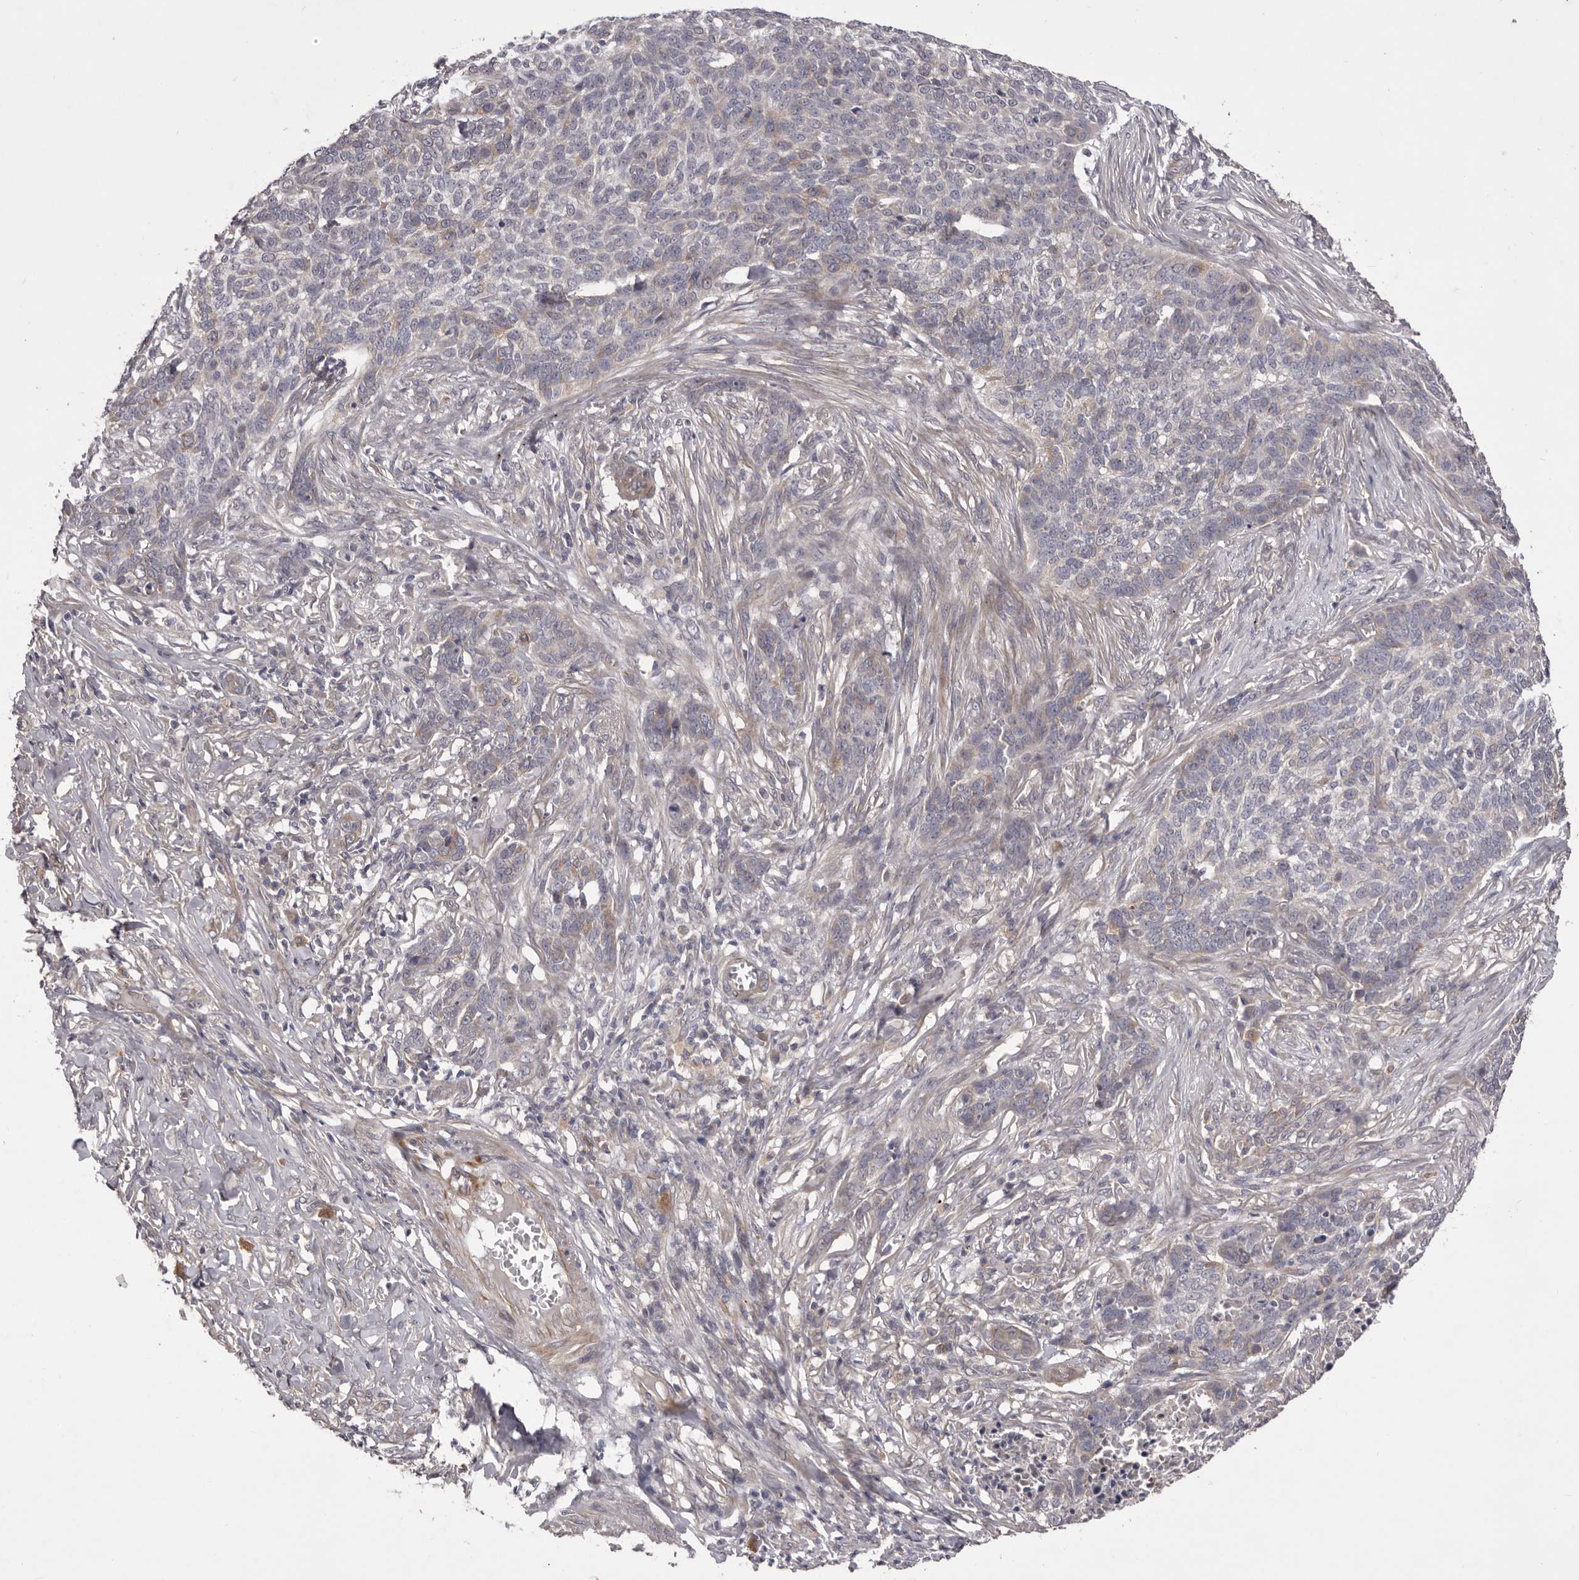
{"staining": {"intensity": "negative", "quantity": "none", "location": "none"}, "tissue": "skin cancer", "cell_type": "Tumor cells", "image_type": "cancer", "snomed": [{"axis": "morphology", "description": "Basal cell carcinoma"}, {"axis": "topography", "description": "Skin"}], "caption": "Image shows no significant protein staining in tumor cells of skin basal cell carcinoma.", "gene": "PNRC1", "patient": {"sex": "male", "age": 85}}